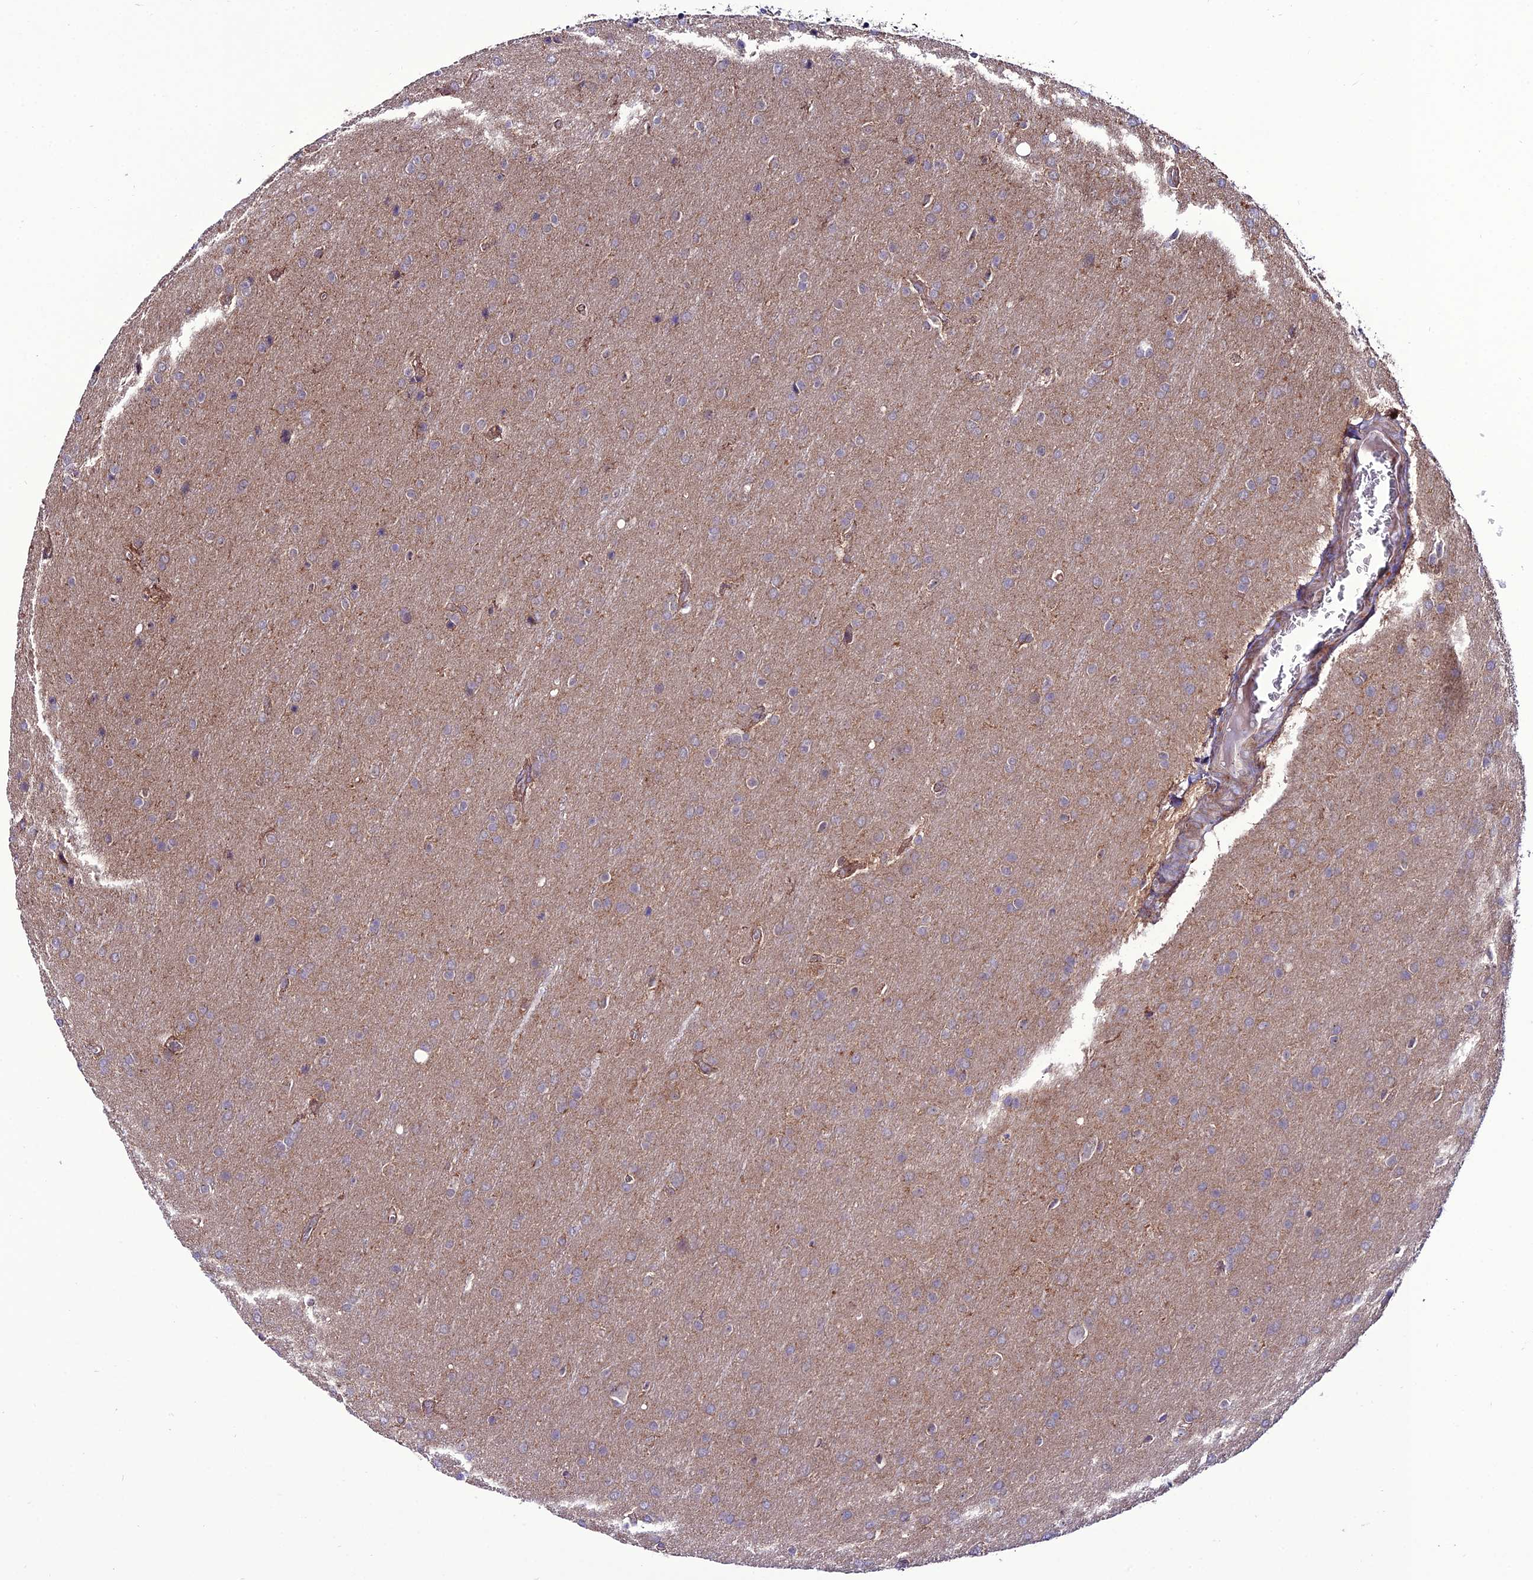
{"staining": {"intensity": "negative", "quantity": "none", "location": "none"}, "tissue": "glioma", "cell_type": "Tumor cells", "image_type": "cancer", "snomed": [{"axis": "morphology", "description": "Glioma, malignant, Low grade"}, {"axis": "topography", "description": "Brain"}], "caption": "High power microscopy micrograph of an immunohistochemistry photomicrograph of malignant glioma (low-grade), revealing no significant positivity in tumor cells. (DAB IHC with hematoxylin counter stain).", "gene": "PPIL3", "patient": {"sex": "female", "age": 32}}